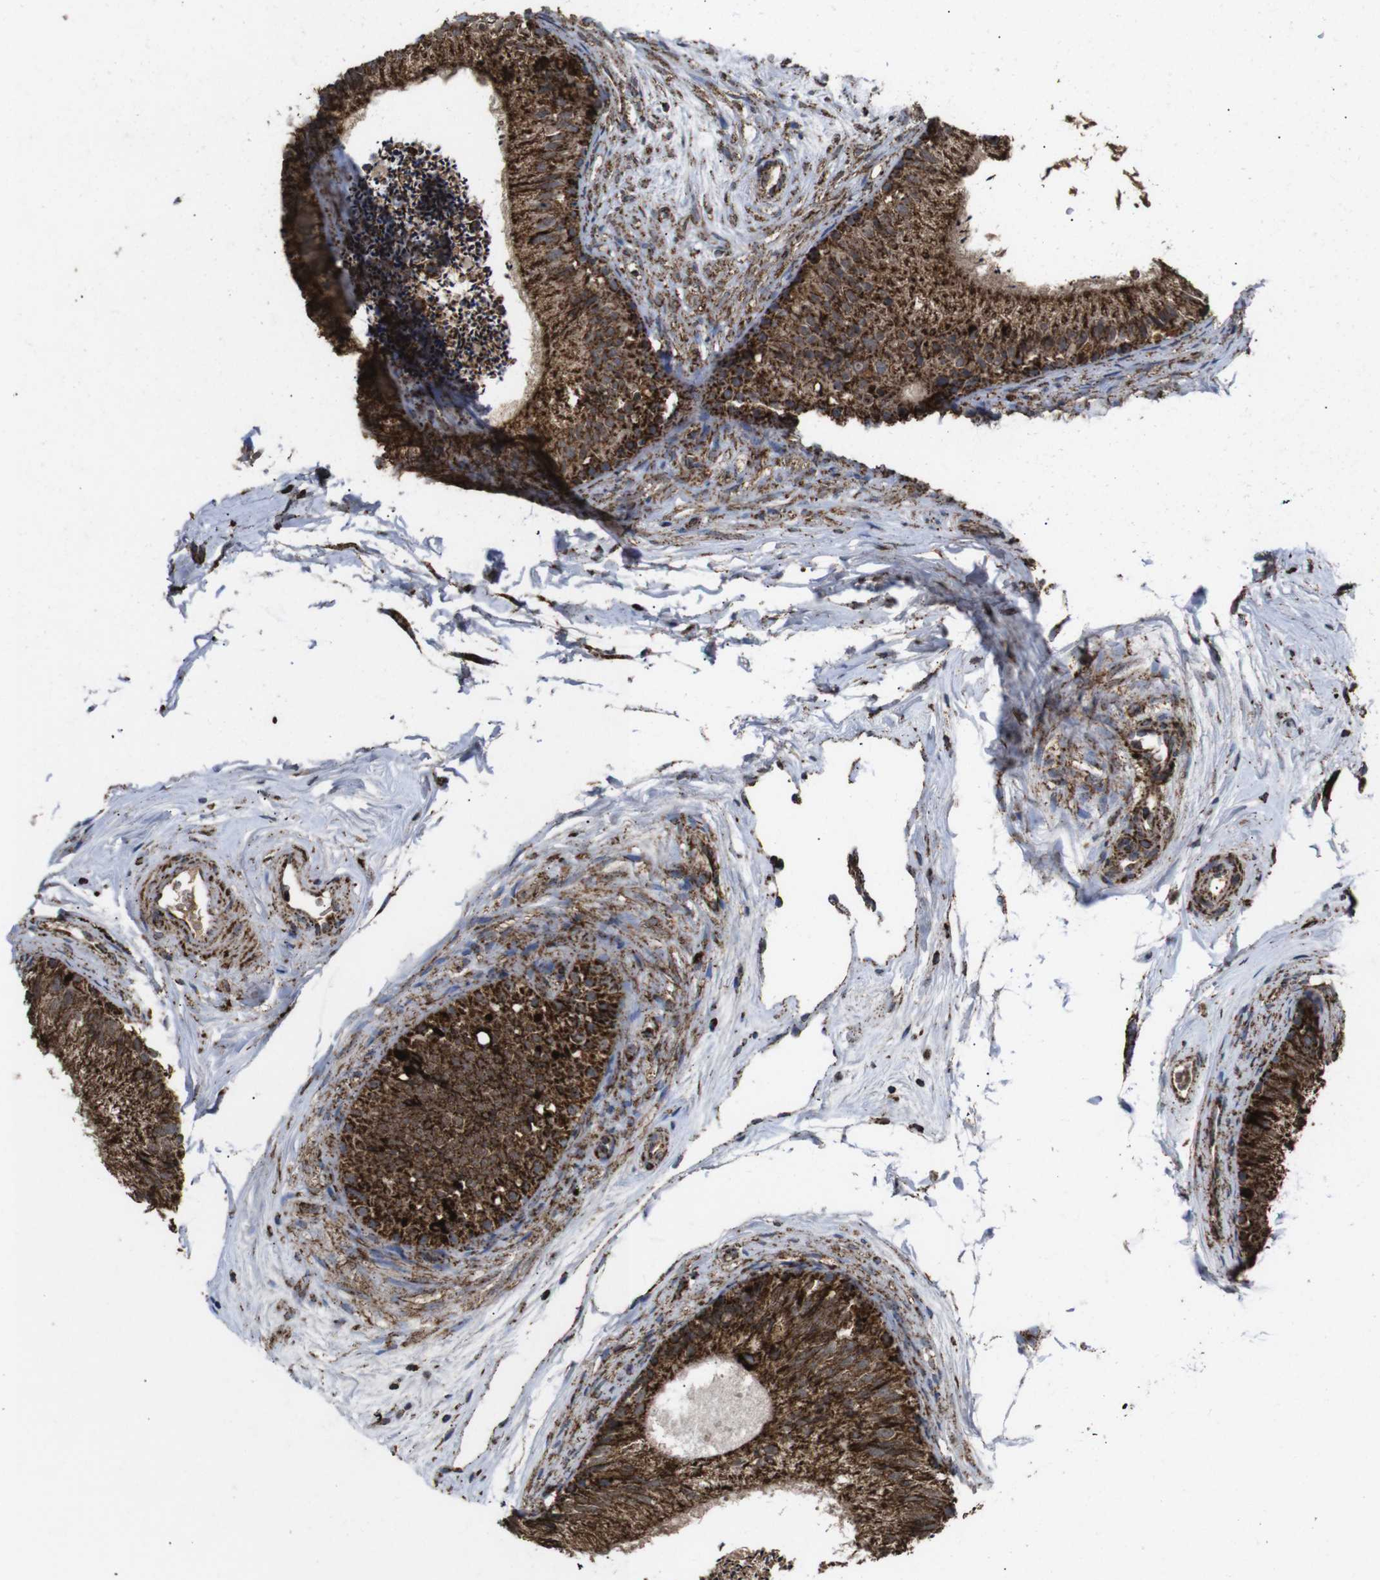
{"staining": {"intensity": "strong", "quantity": ">75%", "location": "cytoplasmic/membranous"}, "tissue": "epididymis", "cell_type": "Glandular cells", "image_type": "normal", "snomed": [{"axis": "morphology", "description": "Normal tissue, NOS"}, {"axis": "topography", "description": "Epididymis"}], "caption": "Immunohistochemistry (IHC) image of unremarkable epididymis stained for a protein (brown), which reveals high levels of strong cytoplasmic/membranous positivity in about >75% of glandular cells.", "gene": "ATP5F1A", "patient": {"sex": "male", "age": 56}}